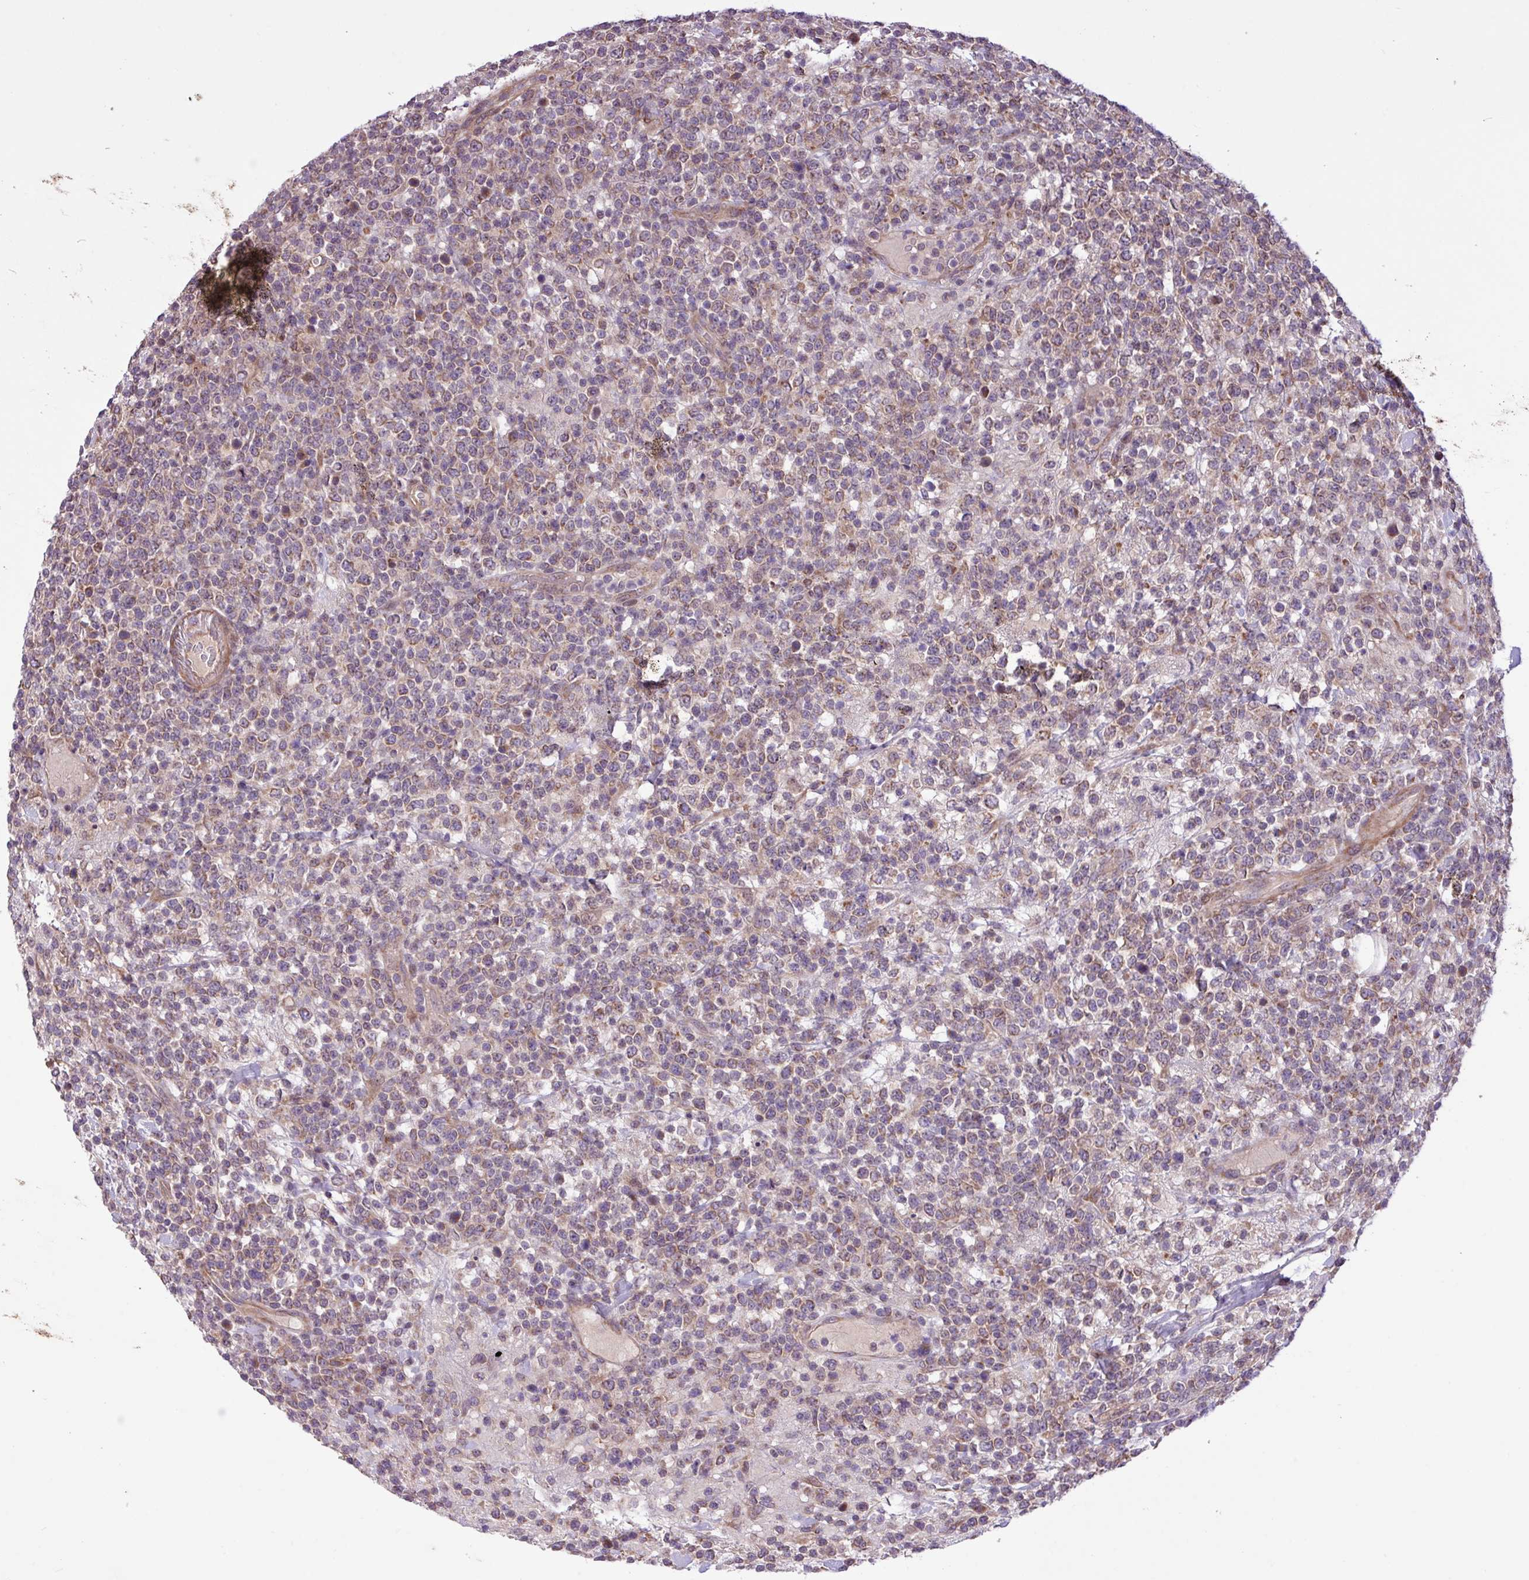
{"staining": {"intensity": "weak", "quantity": "25%-75%", "location": "cytoplasmic/membranous"}, "tissue": "lymphoma", "cell_type": "Tumor cells", "image_type": "cancer", "snomed": [{"axis": "morphology", "description": "Malignant lymphoma, non-Hodgkin's type, High grade"}, {"axis": "topography", "description": "Colon"}], "caption": "The micrograph exhibits a brown stain indicating the presence of a protein in the cytoplasmic/membranous of tumor cells in lymphoma.", "gene": "TIMM10B", "patient": {"sex": "female", "age": 53}}